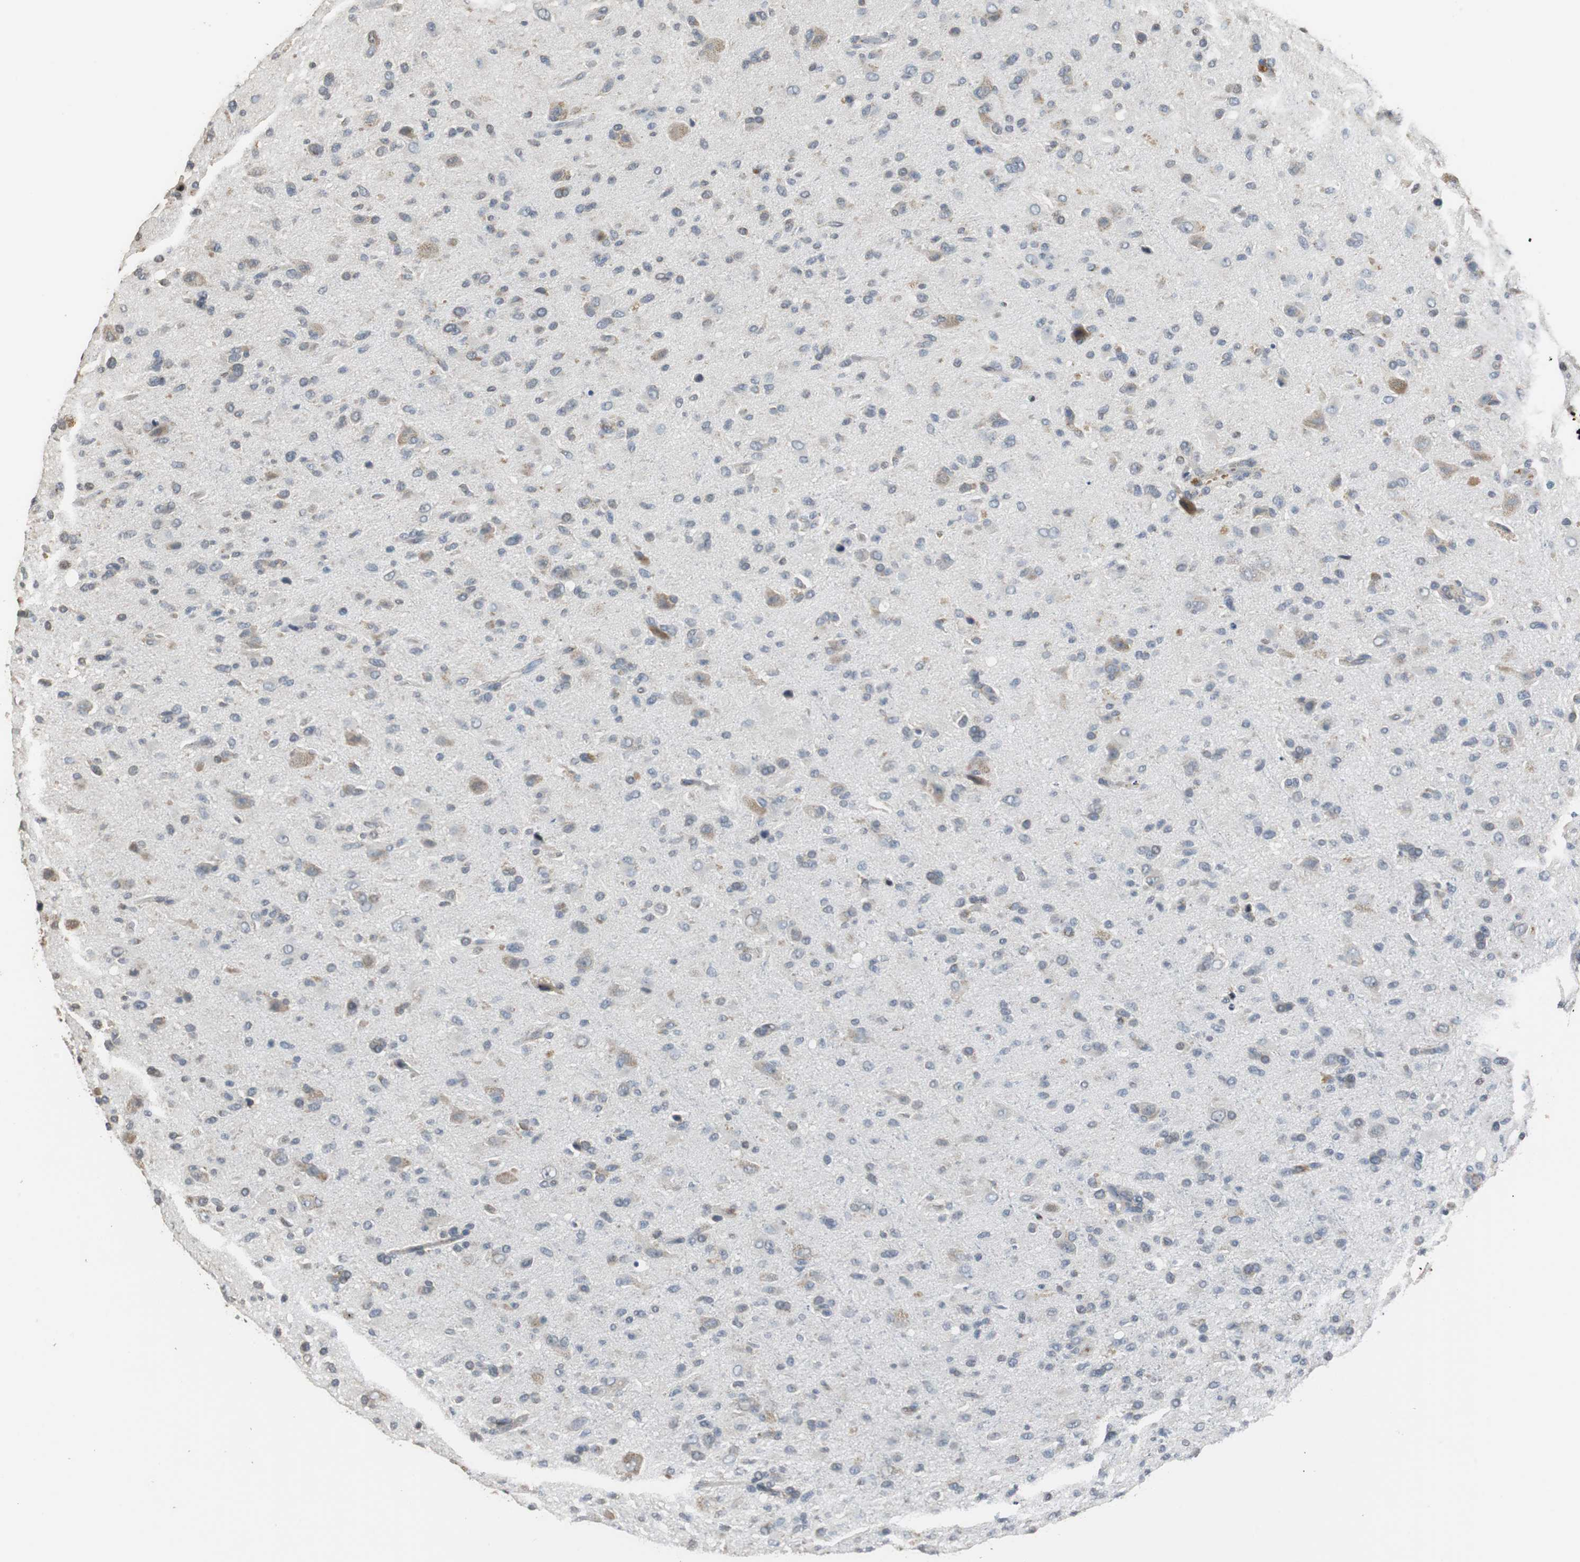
{"staining": {"intensity": "weak", "quantity": "<25%", "location": "cytoplasmic/membranous"}, "tissue": "glioma", "cell_type": "Tumor cells", "image_type": "cancer", "snomed": [{"axis": "morphology", "description": "Glioma, malignant, High grade"}, {"axis": "topography", "description": "Brain"}], "caption": "Image shows no significant protein expression in tumor cells of glioma. (DAB IHC, high magnification).", "gene": "HMGCL", "patient": {"sex": "male", "age": 71}}